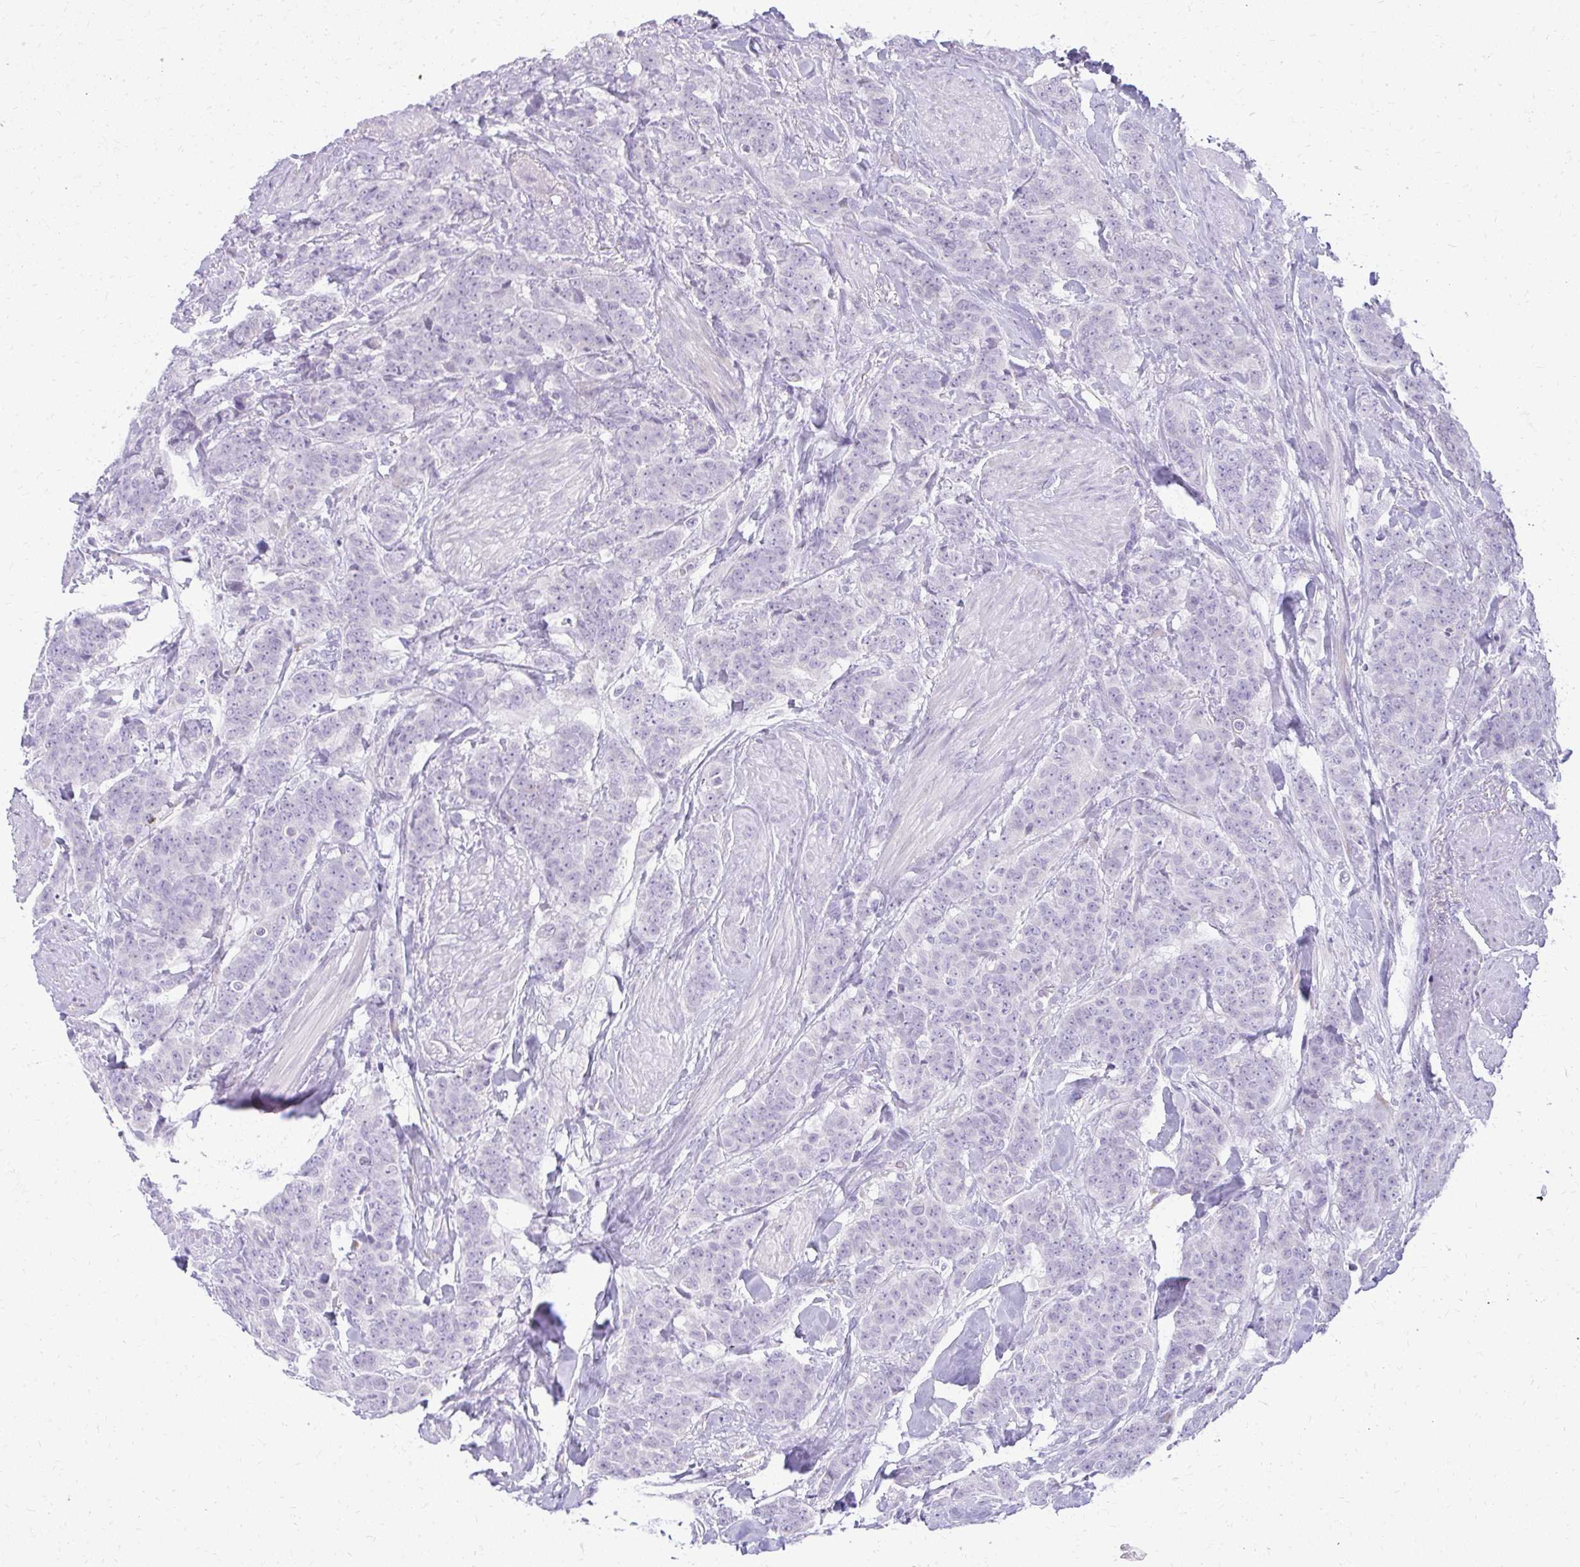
{"staining": {"intensity": "negative", "quantity": "none", "location": "none"}, "tissue": "breast cancer", "cell_type": "Tumor cells", "image_type": "cancer", "snomed": [{"axis": "morphology", "description": "Duct carcinoma"}, {"axis": "topography", "description": "Breast"}], "caption": "Tumor cells are negative for brown protein staining in breast cancer.", "gene": "PRAP1", "patient": {"sex": "female", "age": 40}}